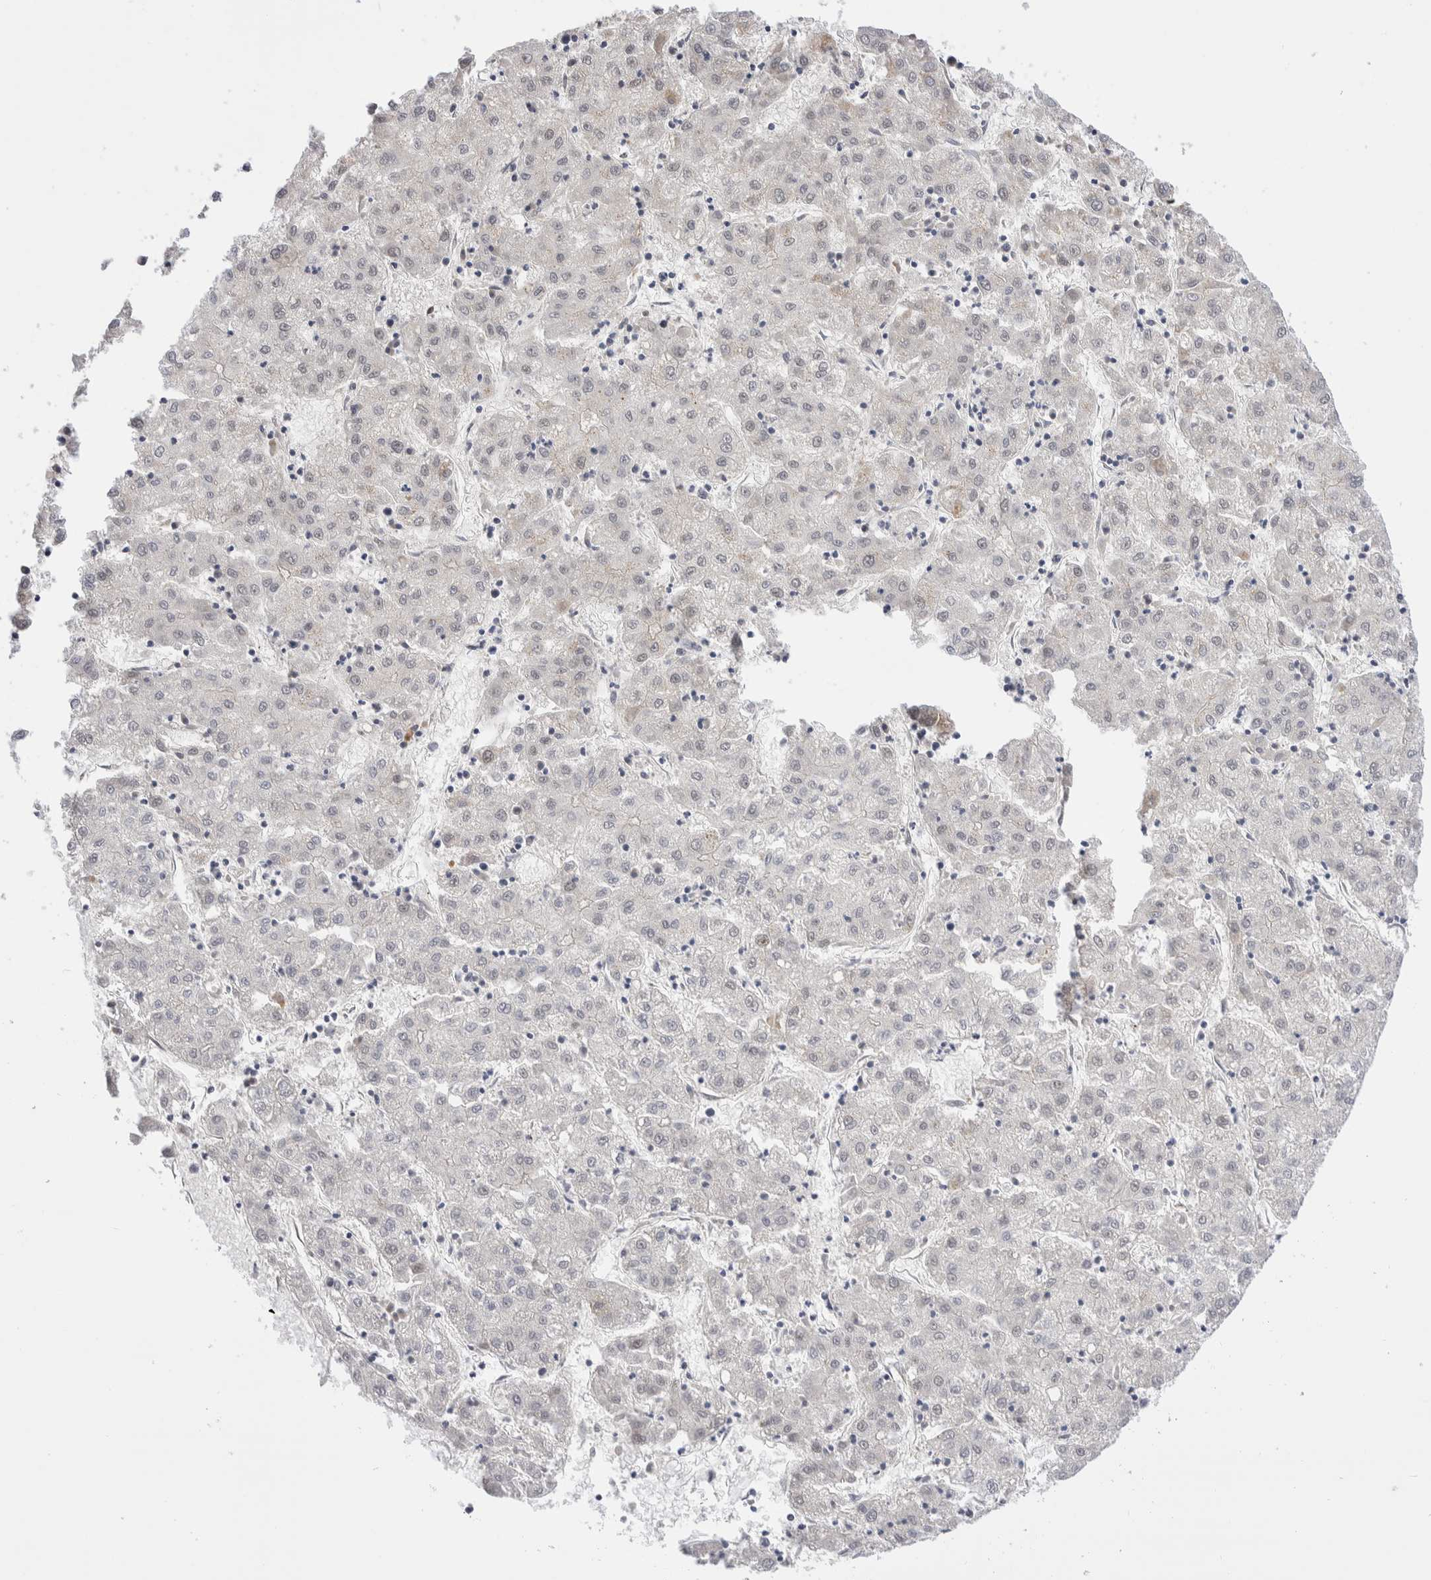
{"staining": {"intensity": "negative", "quantity": "none", "location": "none"}, "tissue": "liver cancer", "cell_type": "Tumor cells", "image_type": "cancer", "snomed": [{"axis": "morphology", "description": "Carcinoma, Hepatocellular, NOS"}, {"axis": "topography", "description": "Liver"}], "caption": "This is an immunohistochemistry image of human hepatocellular carcinoma (liver). There is no staining in tumor cells.", "gene": "NSMAF", "patient": {"sex": "male", "age": 72}}